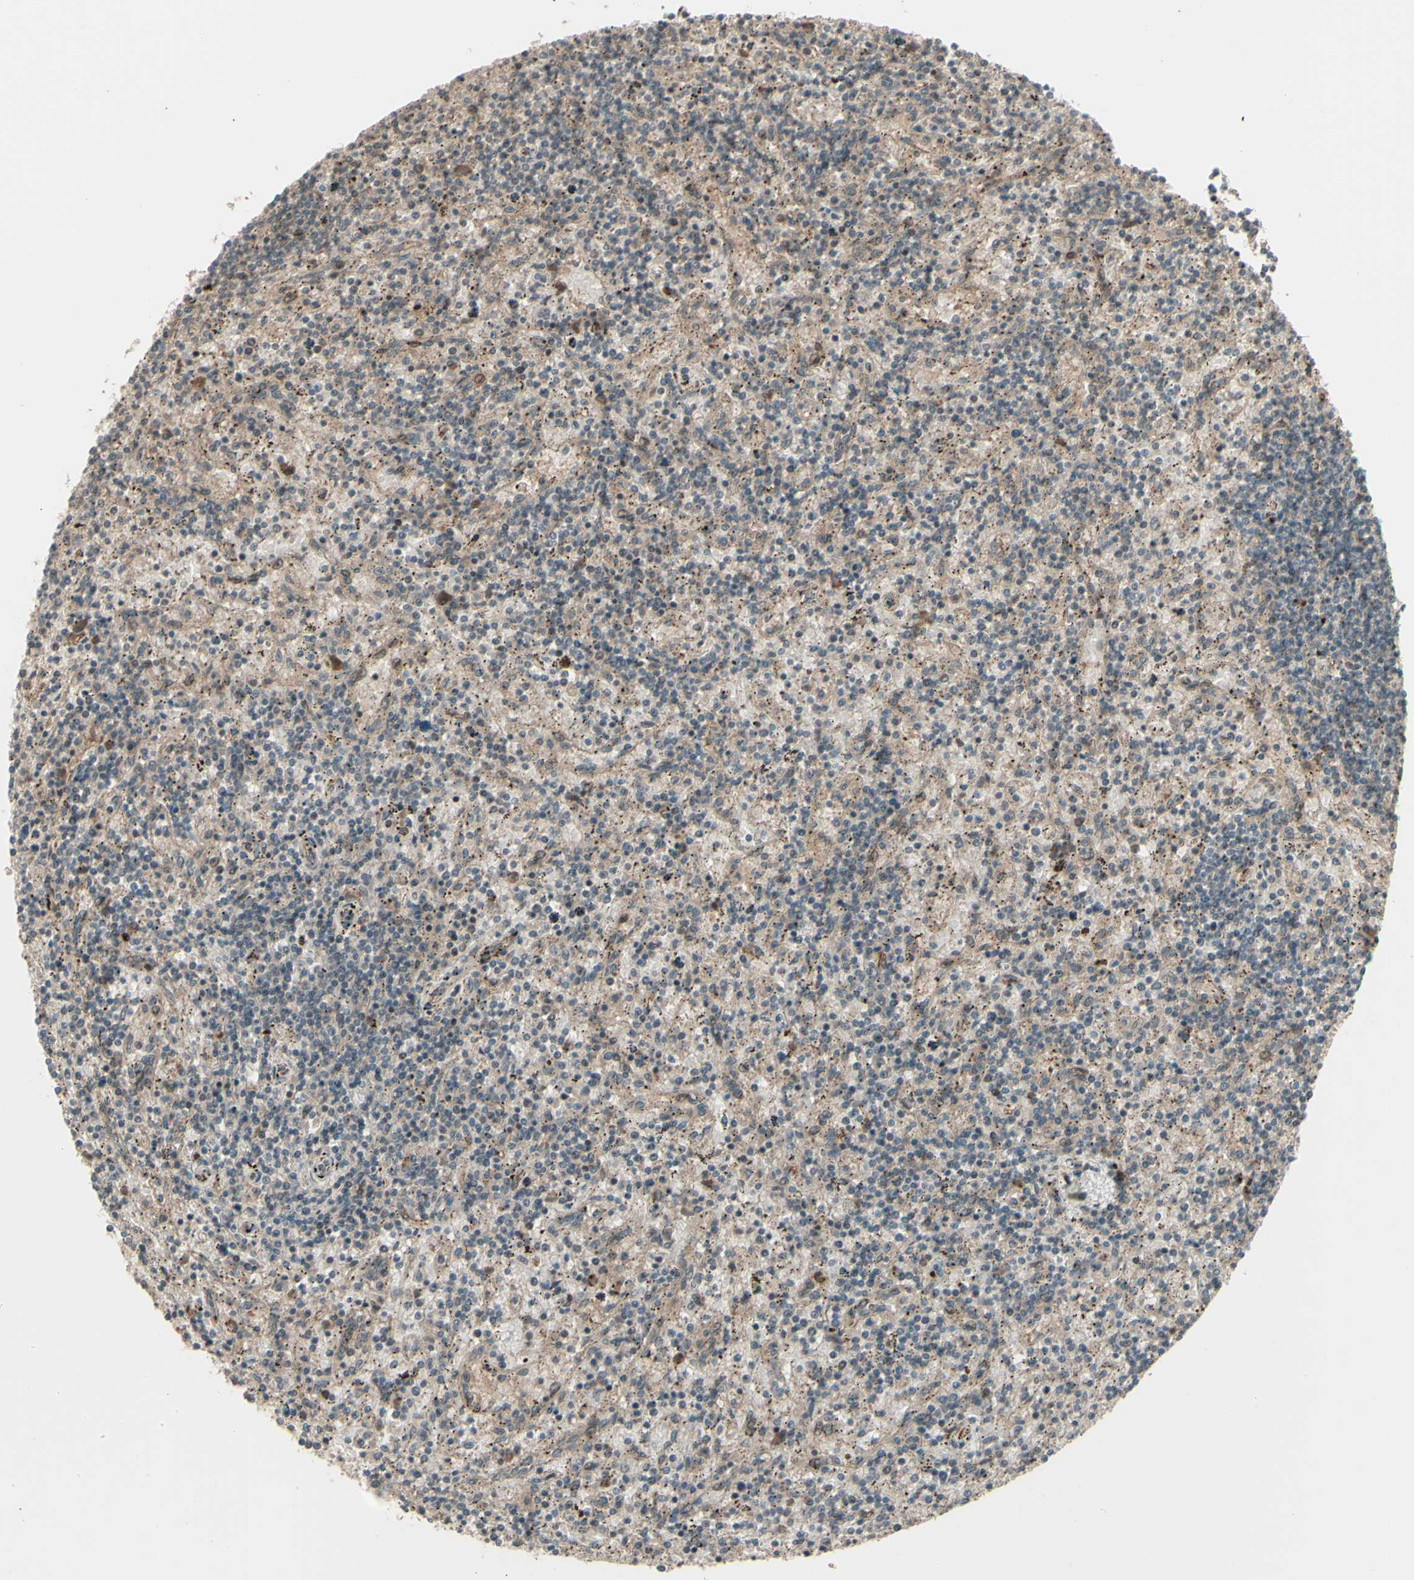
{"staining": {"intensity": "weak", "quantity": "<25%", "location": "cytoplasmic/membranous"}, "tissue": "lymphoma", "cell_type": "Tumor cells", "image_type": "cancer", "snomed": [{"axis": "morphology", "description": "Malignant lymphoma, non-Hodgkin's type, Low grade"}, {"axis": "topography", "description": "Spleen"}], "caption": "Tumor cells show no significant expression in lymphoma.", "gene": "MLF2", "patient": {"sex": "male", "age": 76}}